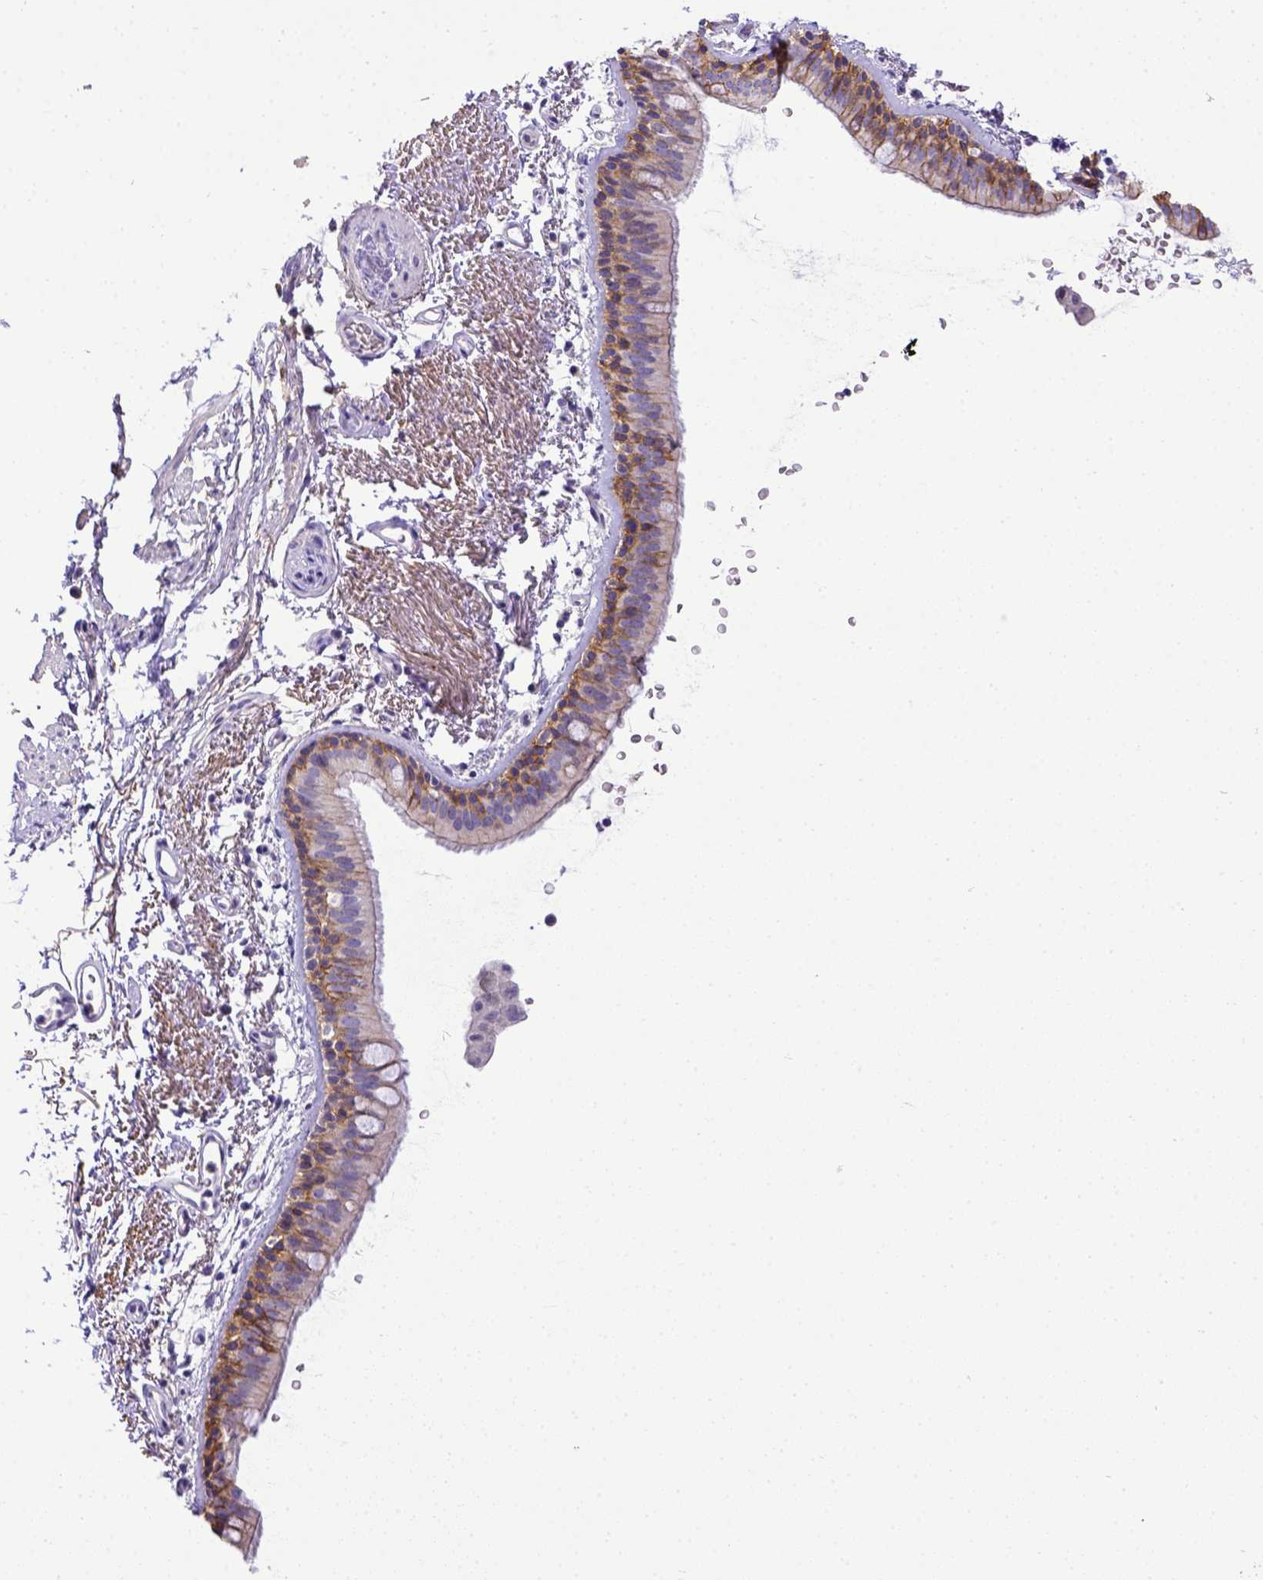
{"staining": {"intensity": "moderate", "quantity": "25%-75%", "location": "cytoplasmic/membranous"}, "tissue": "bronchus", "cell_type": "Respiratory epithelial cells", "image_type": "normal", "snomed": [{"axis": "morphology", "description": "Normal tissue, NOS"}, {"axis": "topography", "description": "Lymph node"}, {"axis": "topography", "description": "Bronchus"}], "caption": "An image of bronchus stained for a protein demonstrates moderate cytoplasmic/membranous brown staining in respiratory epithelial cells. Using DAB (3,3'-diaminobenzidine) (brown) and hematoxylin (blue) stains, captured at high magnification using brightfield microscopy.", "gene": "BTN1A1", "patient": {"sex": "female", "age": 70}}